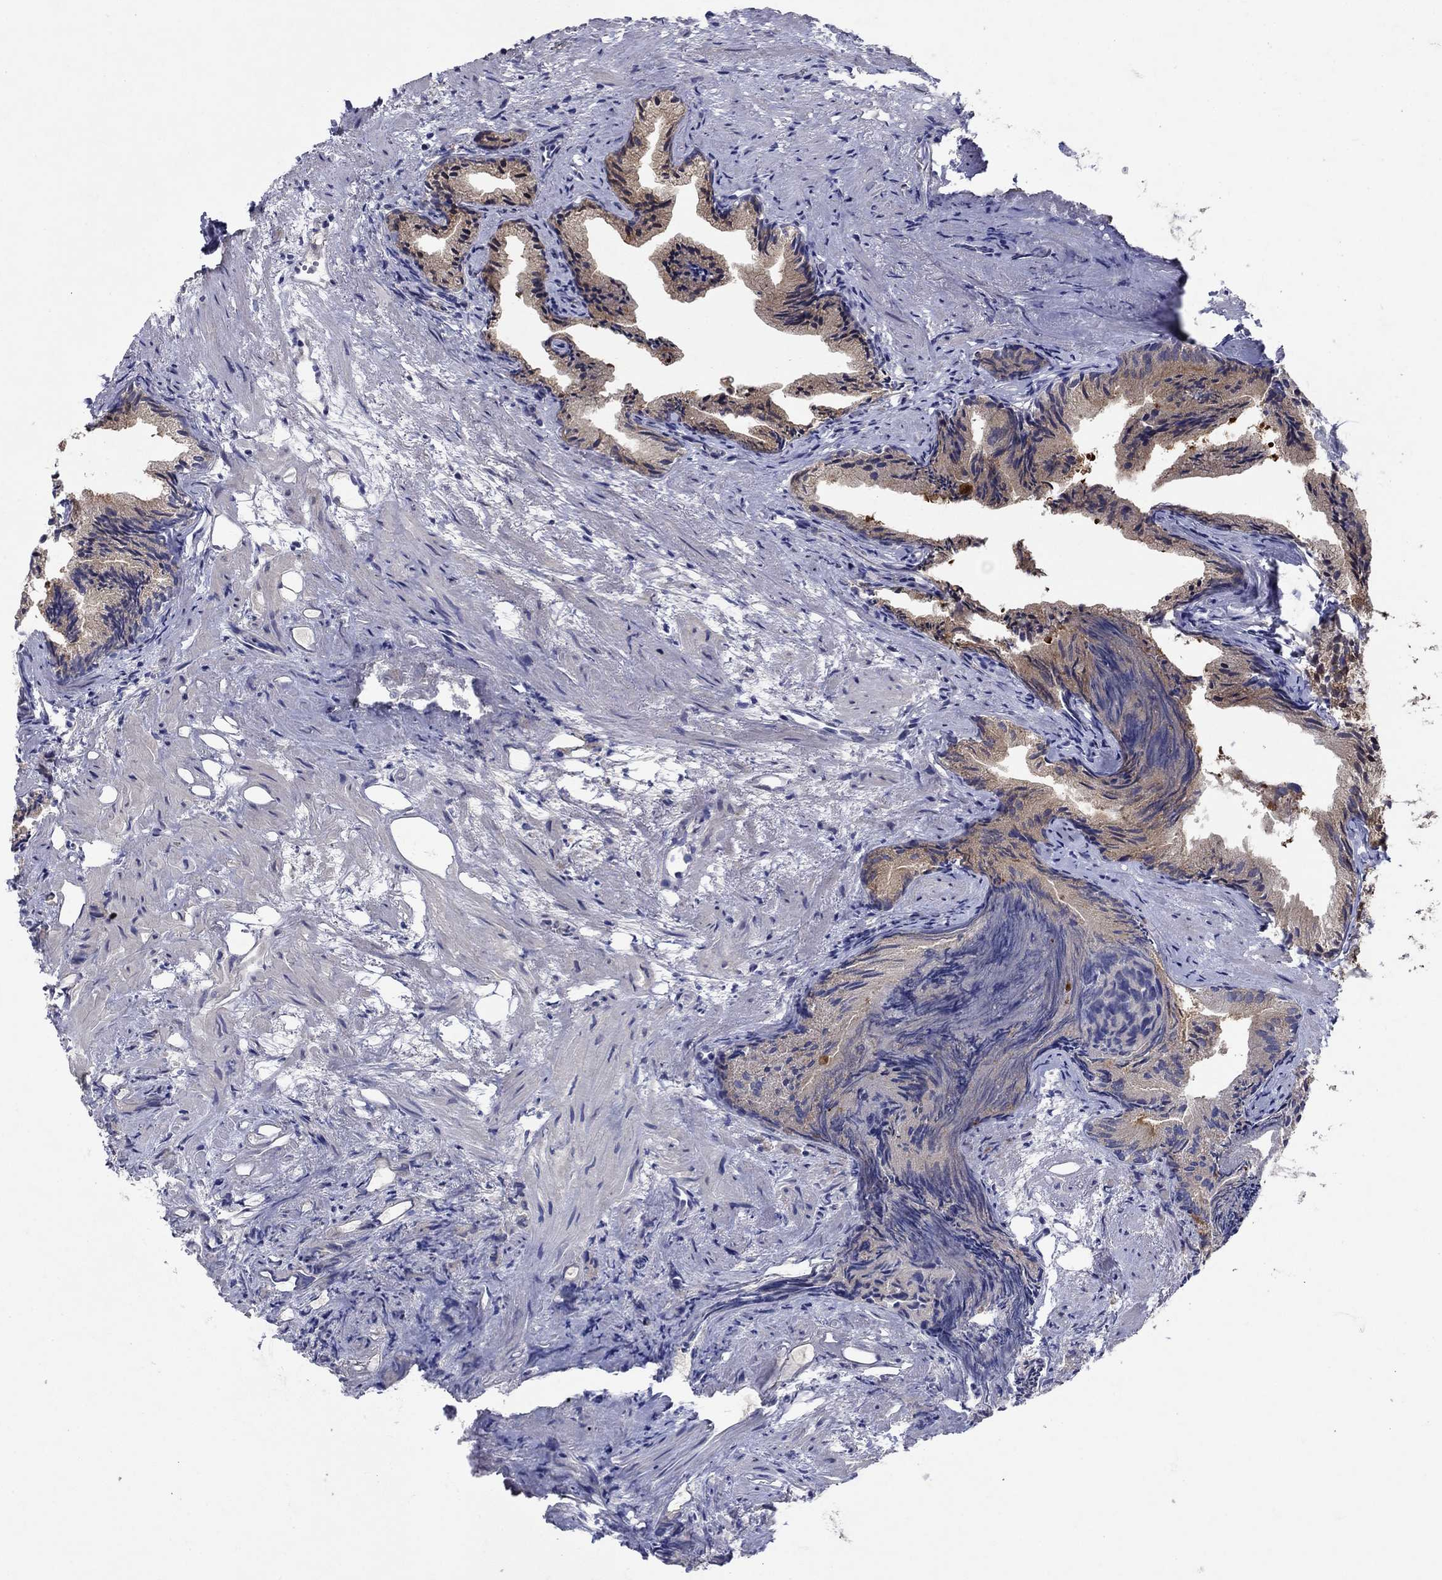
{"staining": {"intensity": "weak", "quantity": "25%-75%", "location": "cytoplasmic/membranous"}, "tissue": "prostate cancer", "cell_type": "Tumor cells", "image_type": "cancer", "snomed": [{"axis": "morphology", "description": "Adenocarcinoma, High grade"}, {"axis": "topography", "description": "Prostate"}], "caption": "High-power microscopy captured an IHC histopathology image of prostate adenocarcinoma (high-grade), revealing weak cytoplasmic/membranous positivity in about 25%-75% of tumor cells.", "gene": "SULT2B1", "patient": {"sex": "male", "age": 90}}